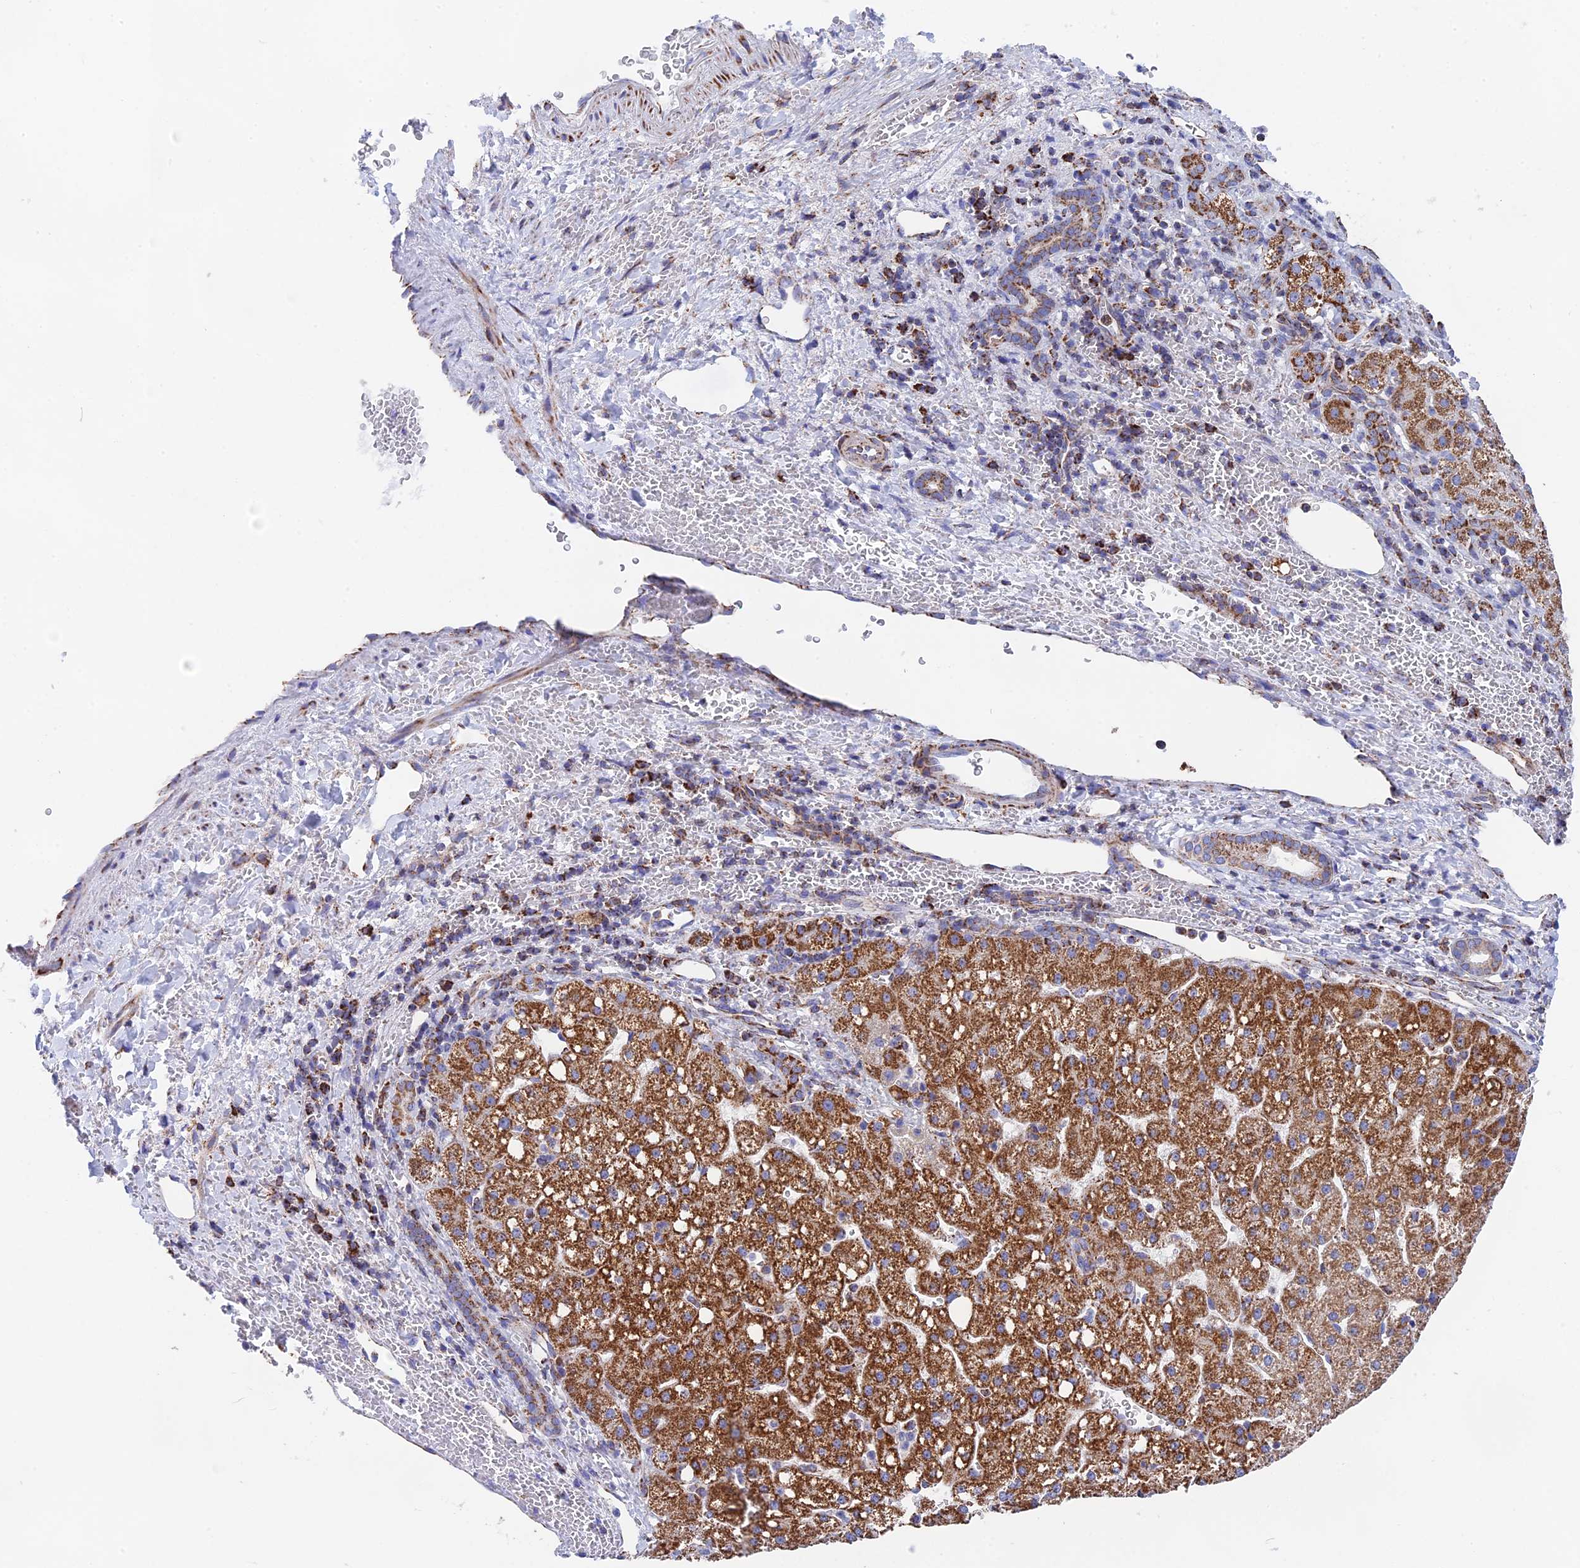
{"staining": {"intensity": "strong", "quantity": ">75%", "location": "cytoplasmic/membranous"}, "tissue": "liver cancer", "cell_type": "Tumor cells", "image_type": "cancer", "snomed": [{"axis": "morphology", "description": "Carcinoma, Hepatocellular, NOS"}, {"axis": "topography", "description": "Liver"}], "caption": "Liver cancer (hepatocellular carcinoma) stained with IHC exhibits strong cytoplasmic/membranous positivity in about >75% of tumor cells.", "gene": "NDUFA5", "patient": {"sex": "male", "age": 57}}